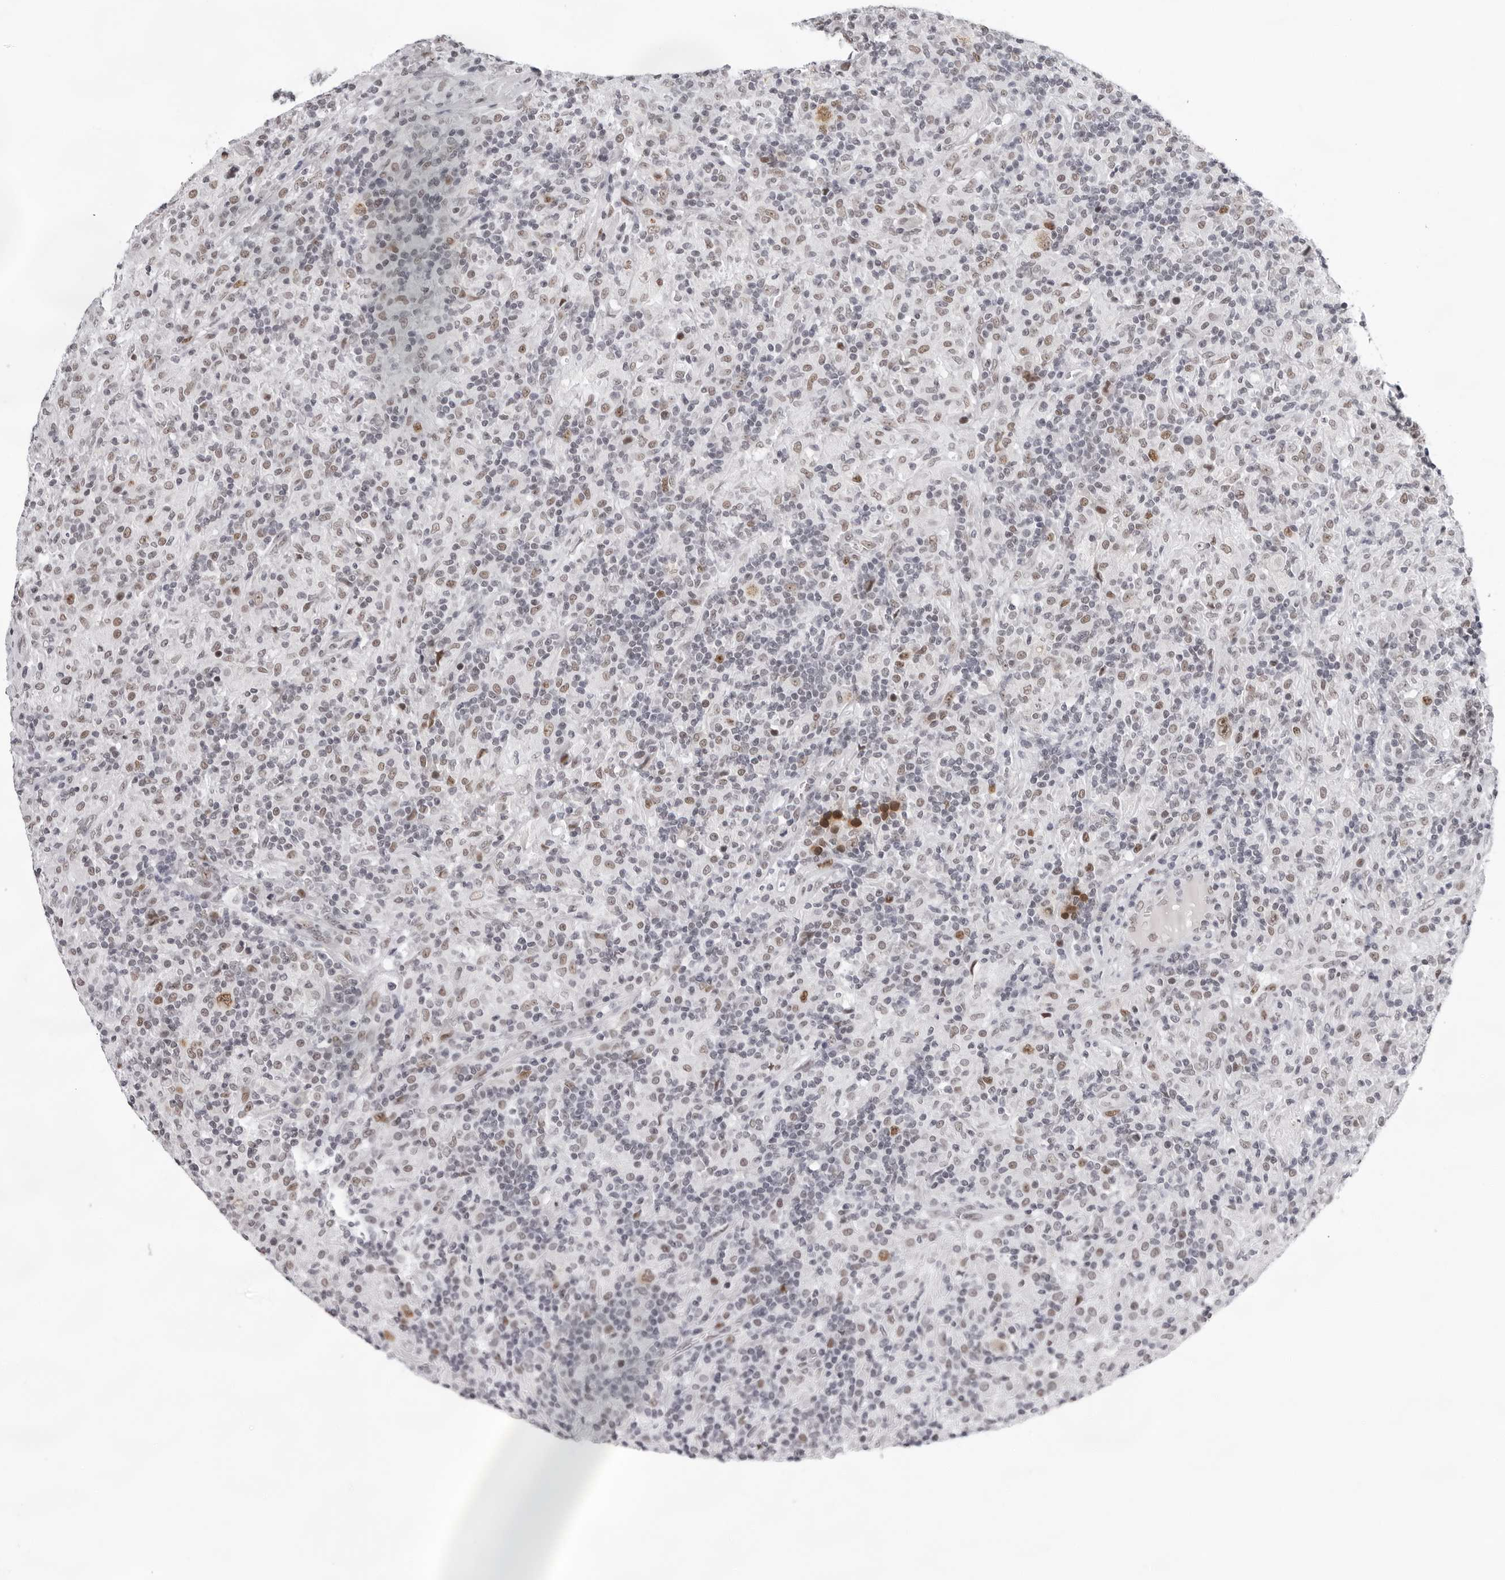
{"staining": {"intensity": "moderate", "quantity": ">75%", "location": "nuclear"}, "tissue": "lymphoma", "cell_type": "Tumor cells", "image_type": "cancer", "snomed": [{"axis": "morphology", "description": "Hodgkin's disease, NOS"}, {"axis": "topography", "description": "Lymph node"}], "caption": "IHC of human lymphoma reveals medium levels of moderate nuclear expression in about >75% of tumor cells.", "gene": "USP1", "patient": {"sex": "male", "age": 70}}